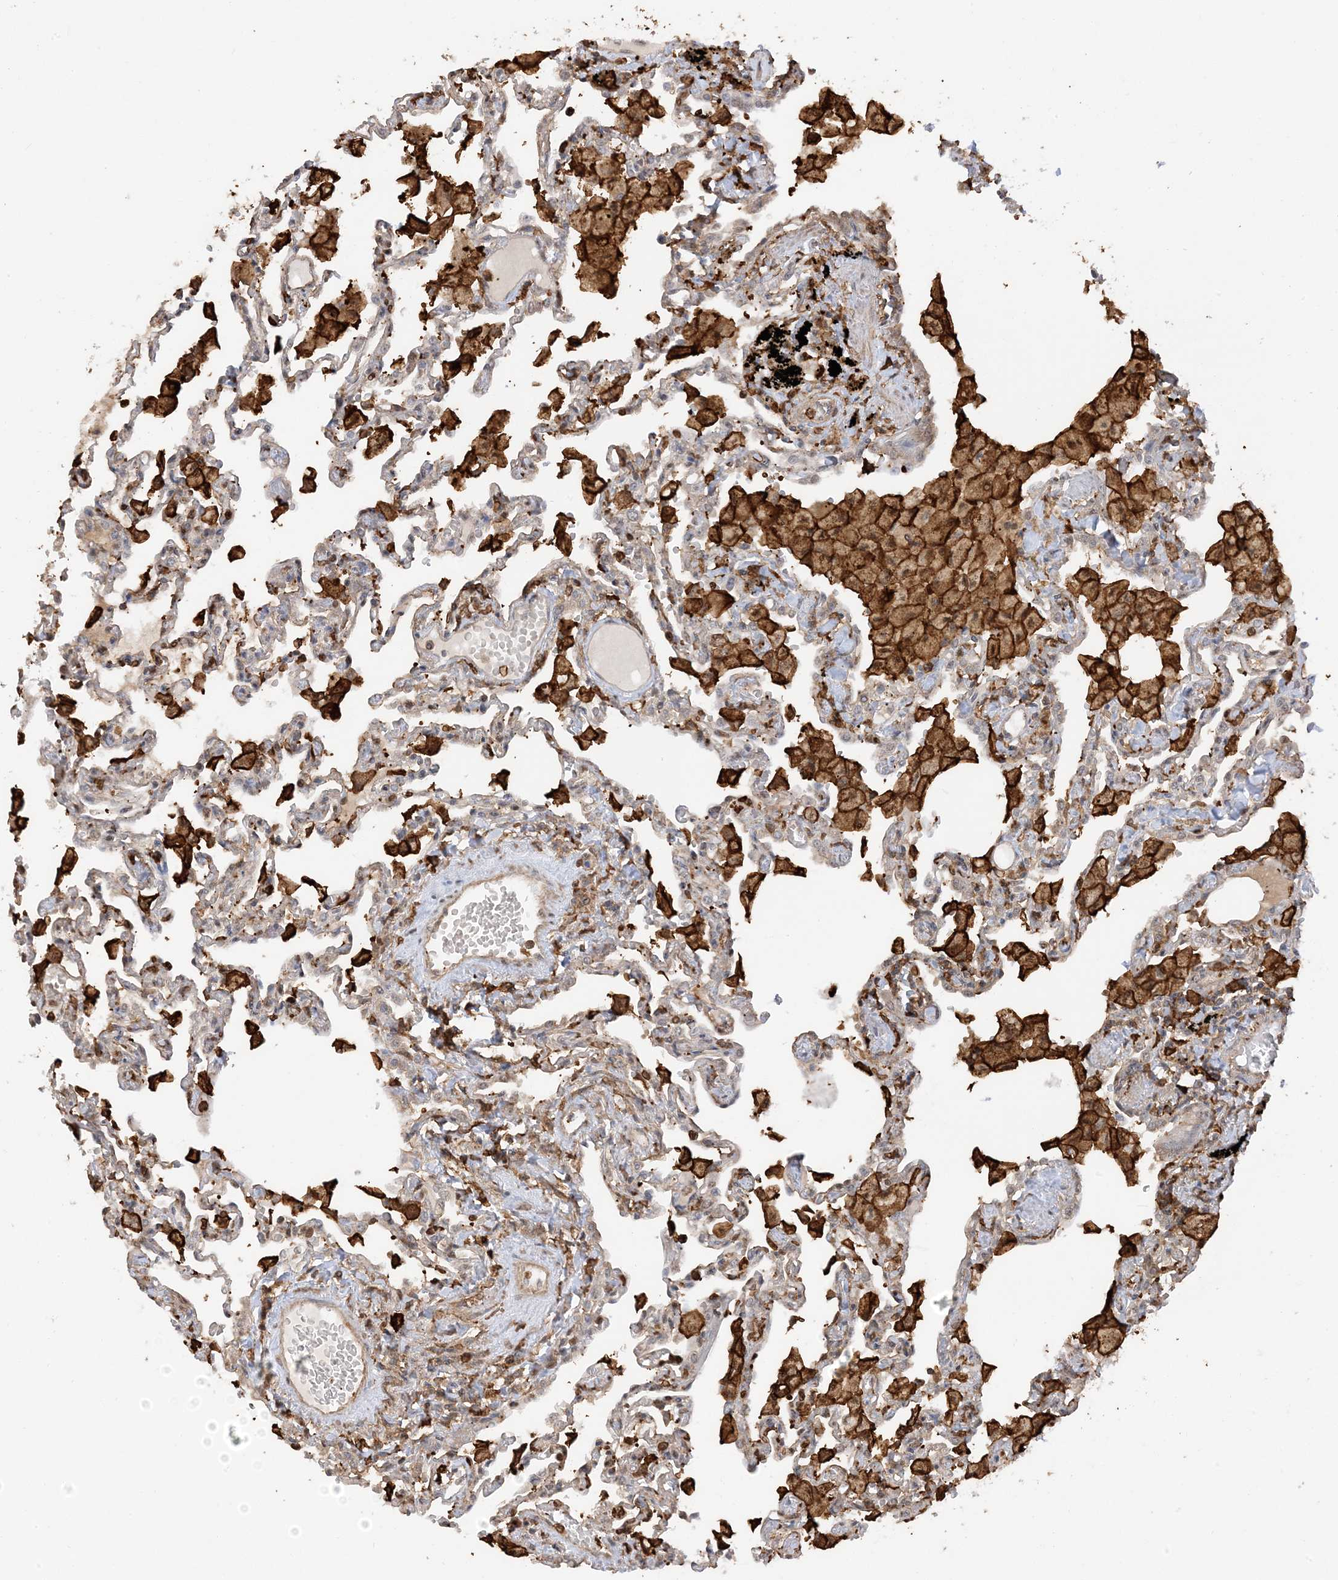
{"staining": {"intensity": "moderate", "quantity": "<25%", "location": "cytoplasmic/membranous,nuclear"}, "tissue": "lung", "cell_type": "Alveolar cells", "image_type": "normal", "snomed": [{"axis": "morphology", "description": "Normal tissue, NOS"}, {"axis": "topography", "description": "Bronchus"}, {"axis": "topography", "description": "Lung"}], "caption": "Brown immunohistochemical staining in unremarkable lung demonstrates moderate cytoplasmic/membranous,nuclear expression in about <25% of alveolar cells.", "gene": "PHACTR2", "patient": {"sex": "female", "age": 49}}